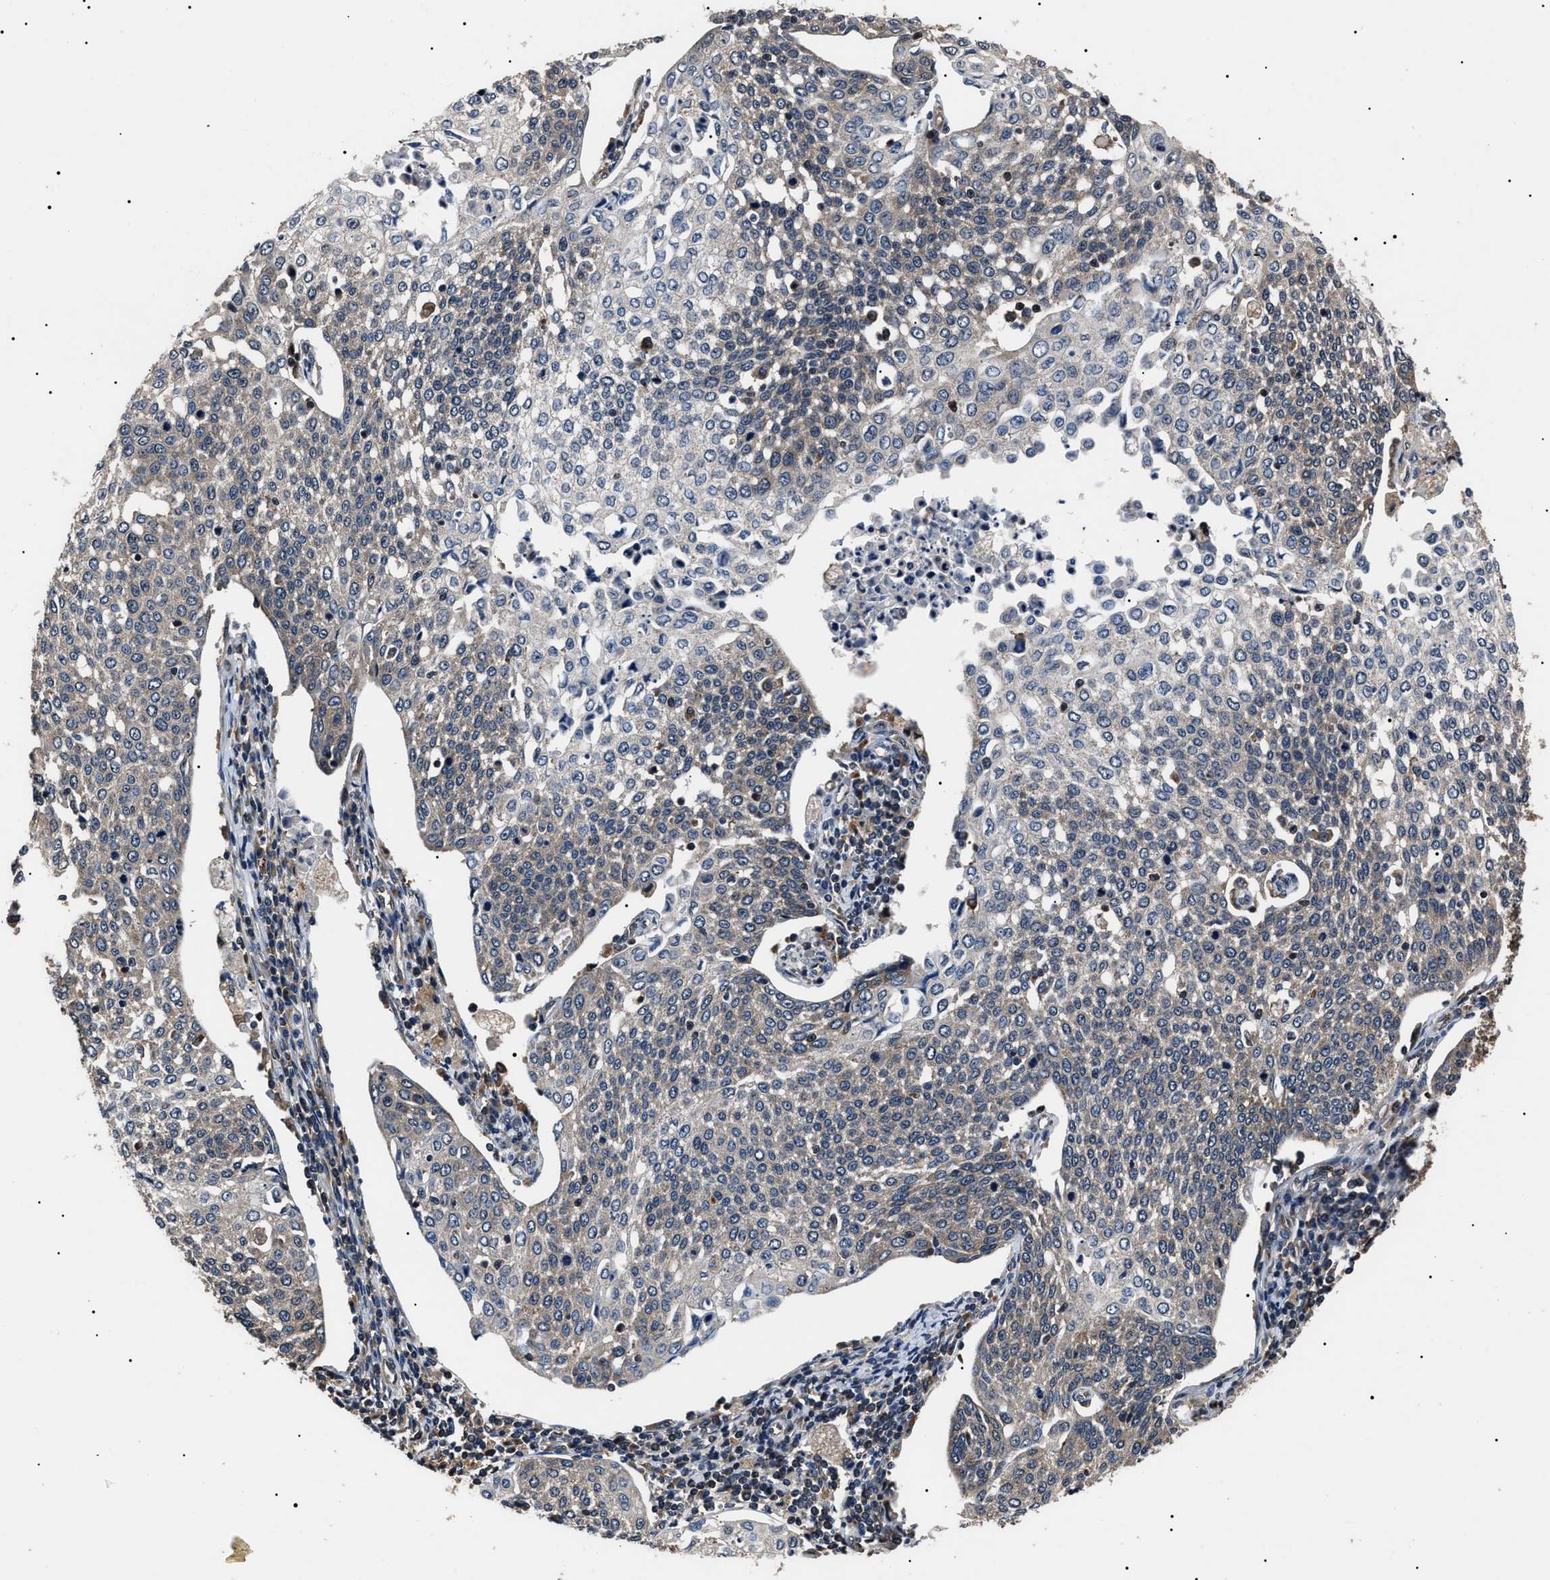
{"staining": {"intensity": "weak", "quantity": "25%-75%", "location": "cytoplasmic/membranous"}, "tissue": "cervical cancer", "cell_type": "Tumor cells", "image_type": "cancer", "snomed": [{"axis": "morphology", "description": "Squamous cell carcinoma, NOS"}, {"axis": "topography", "description": "Cervix"}], "caption": "High-power microscopy captured an immunohistochemistry photomicrograph of cervical cancer (squamous cell carcinoma), revealing weak cytoplasmic/membranous positivity in about 25%-75% of tumor cells. (DAB IHC with brightfield microscopy, high magnification).", "gene": "CCT8", "patient": {"sex": "female", "age": 34}}